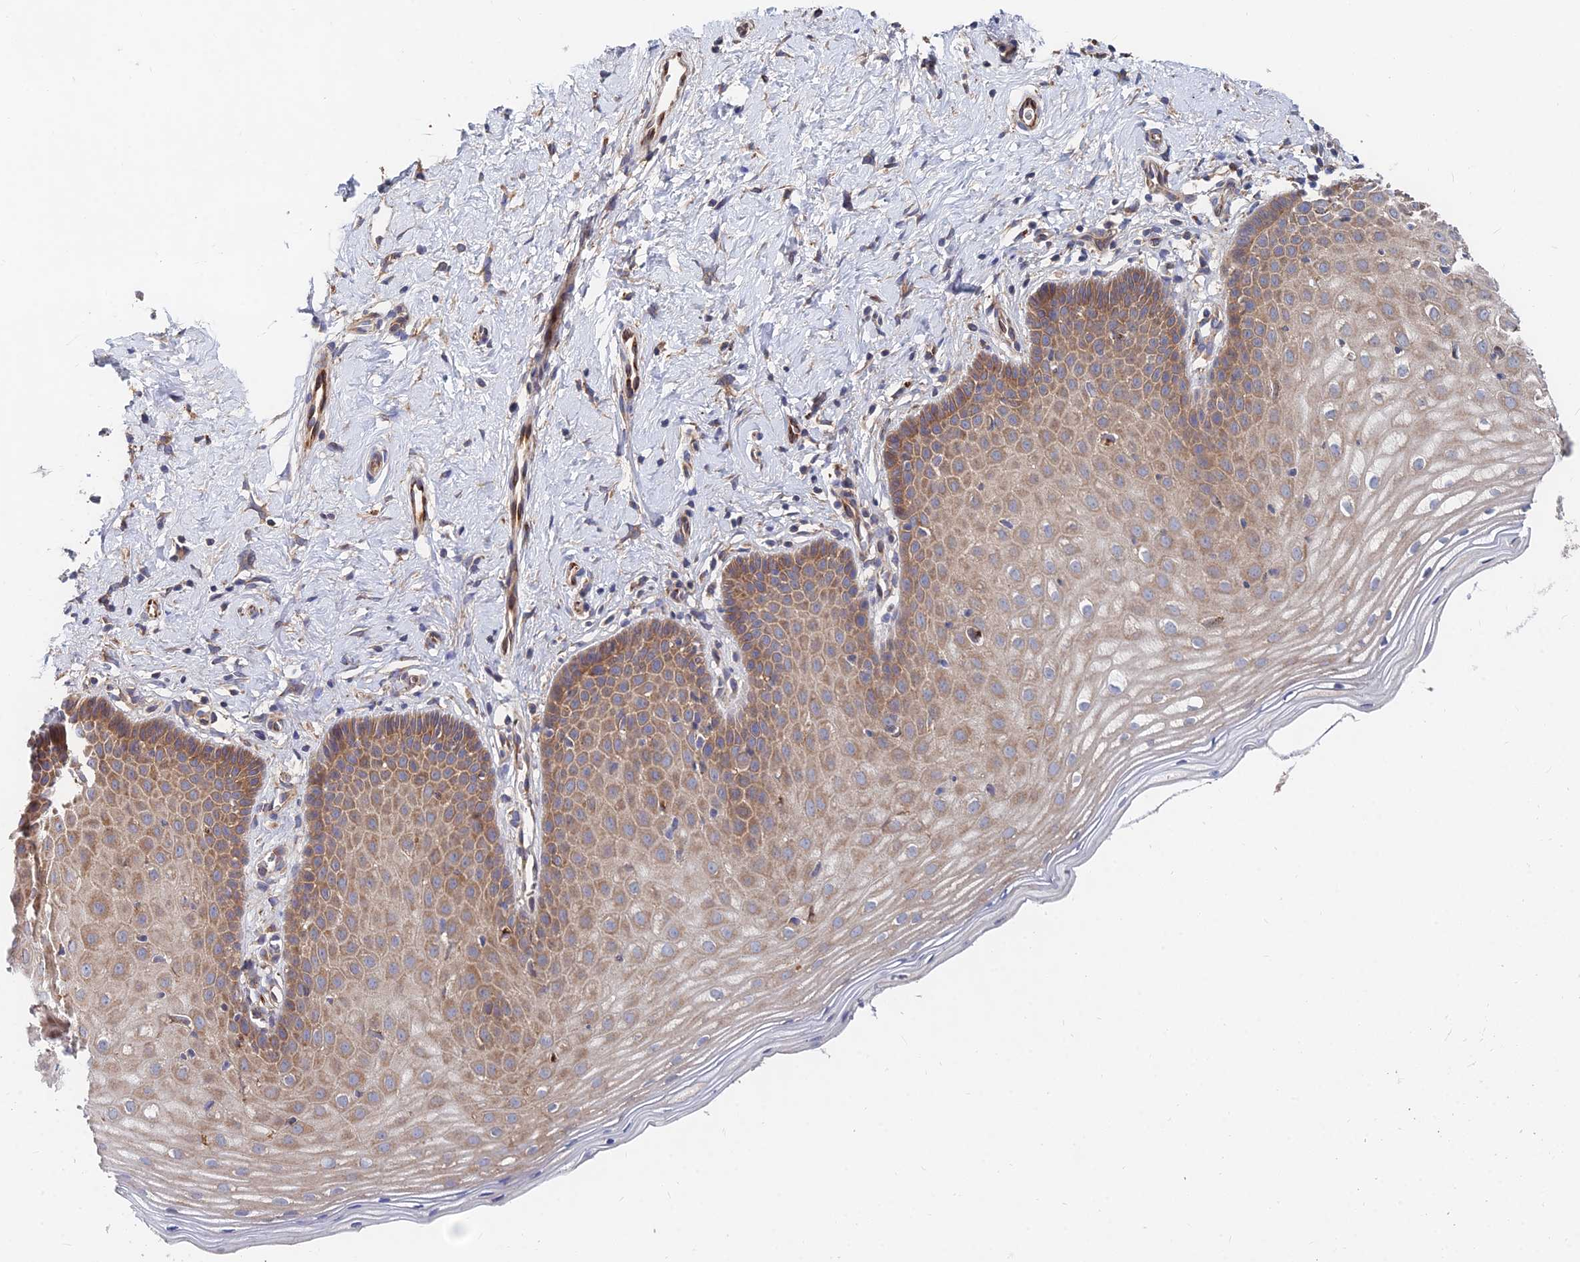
{"staining": {"intensity": "moderate", "quantity": ">75%", "location": "cytoplasmic/membranous"}, "tissue": "cervix", "cell_type": "Squamous epithelial cells", "image_type": "normal", "snomed": [{"axis": "morphology", "description": "Normal tissue, NOS"}, {"axis": "topography", "description": "Cervix"}], "caption": "A medium amount of moderate cytoplasmic/membranous staining is appreciated in approximately >75% of squamous epithelial cells in normal cervix. (Stains: DAB (3,3'-diaminobenzidine) in brown, nuclei in blue, Microscopy: brightfield microscopy at high magnification).", "gene": "CCZ1B", "patient": {"sex": "female", "age": 36}}